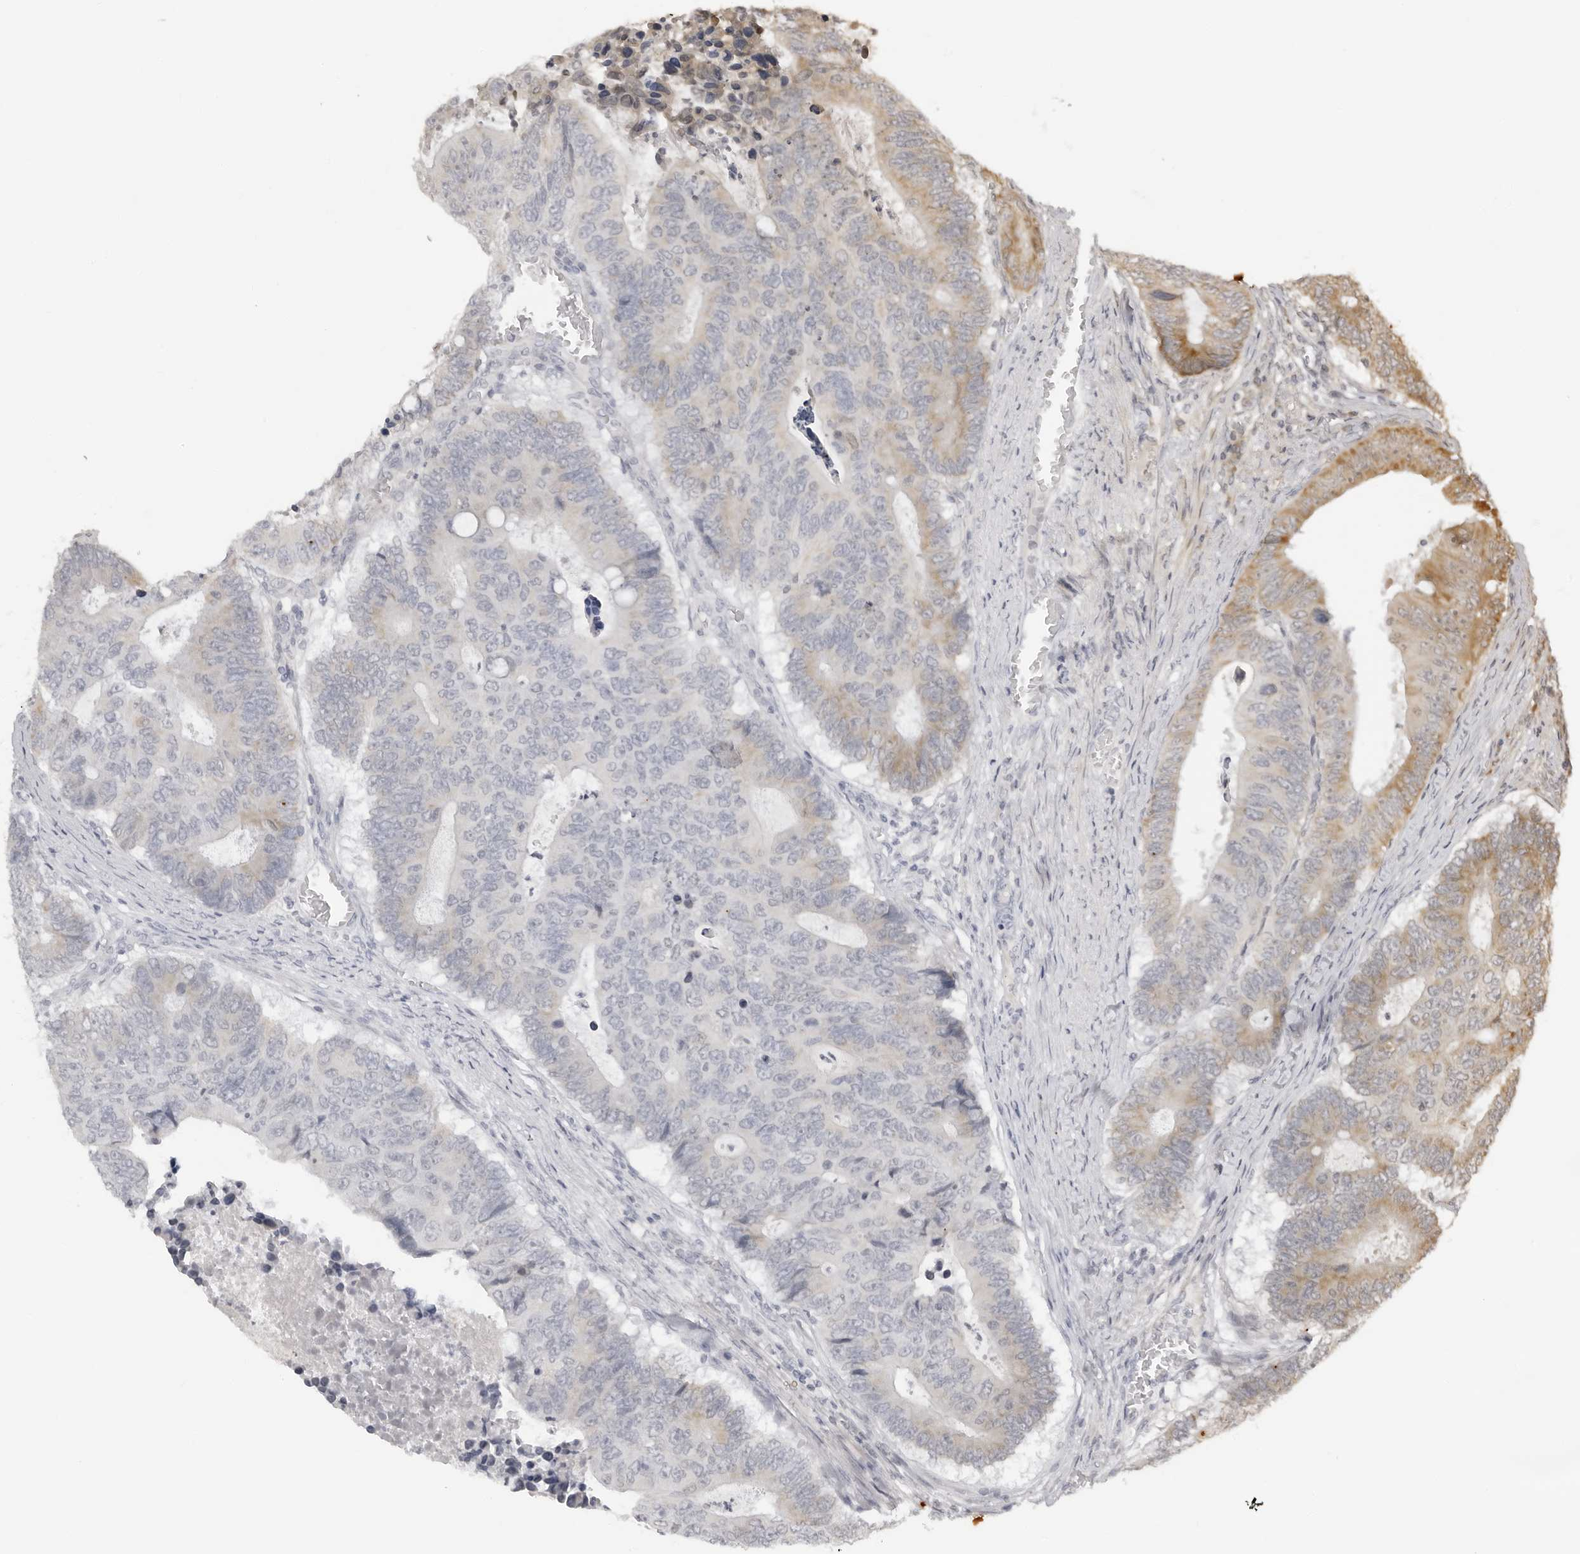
{"staining": {"intensity": "moderate", "quantity": "<25%", "location": "cytoplasmic/membranous"}, "tissue": "colorectal cancer", "cell_type": "Tumor cells", "image_type": "cancer", "snomed": [{"axis": "morphology", "description": "Adenocarcinoma, NOS"}, {"axis": "topography", "description": "Colon"}], "caption": "Human colorectal cancer (adenocarcinoma) stained with a protein marker demonstrates moderate staining in tumor cells.", "gene": "ACP6", "patient": {"sex": "male", "age": 87}}